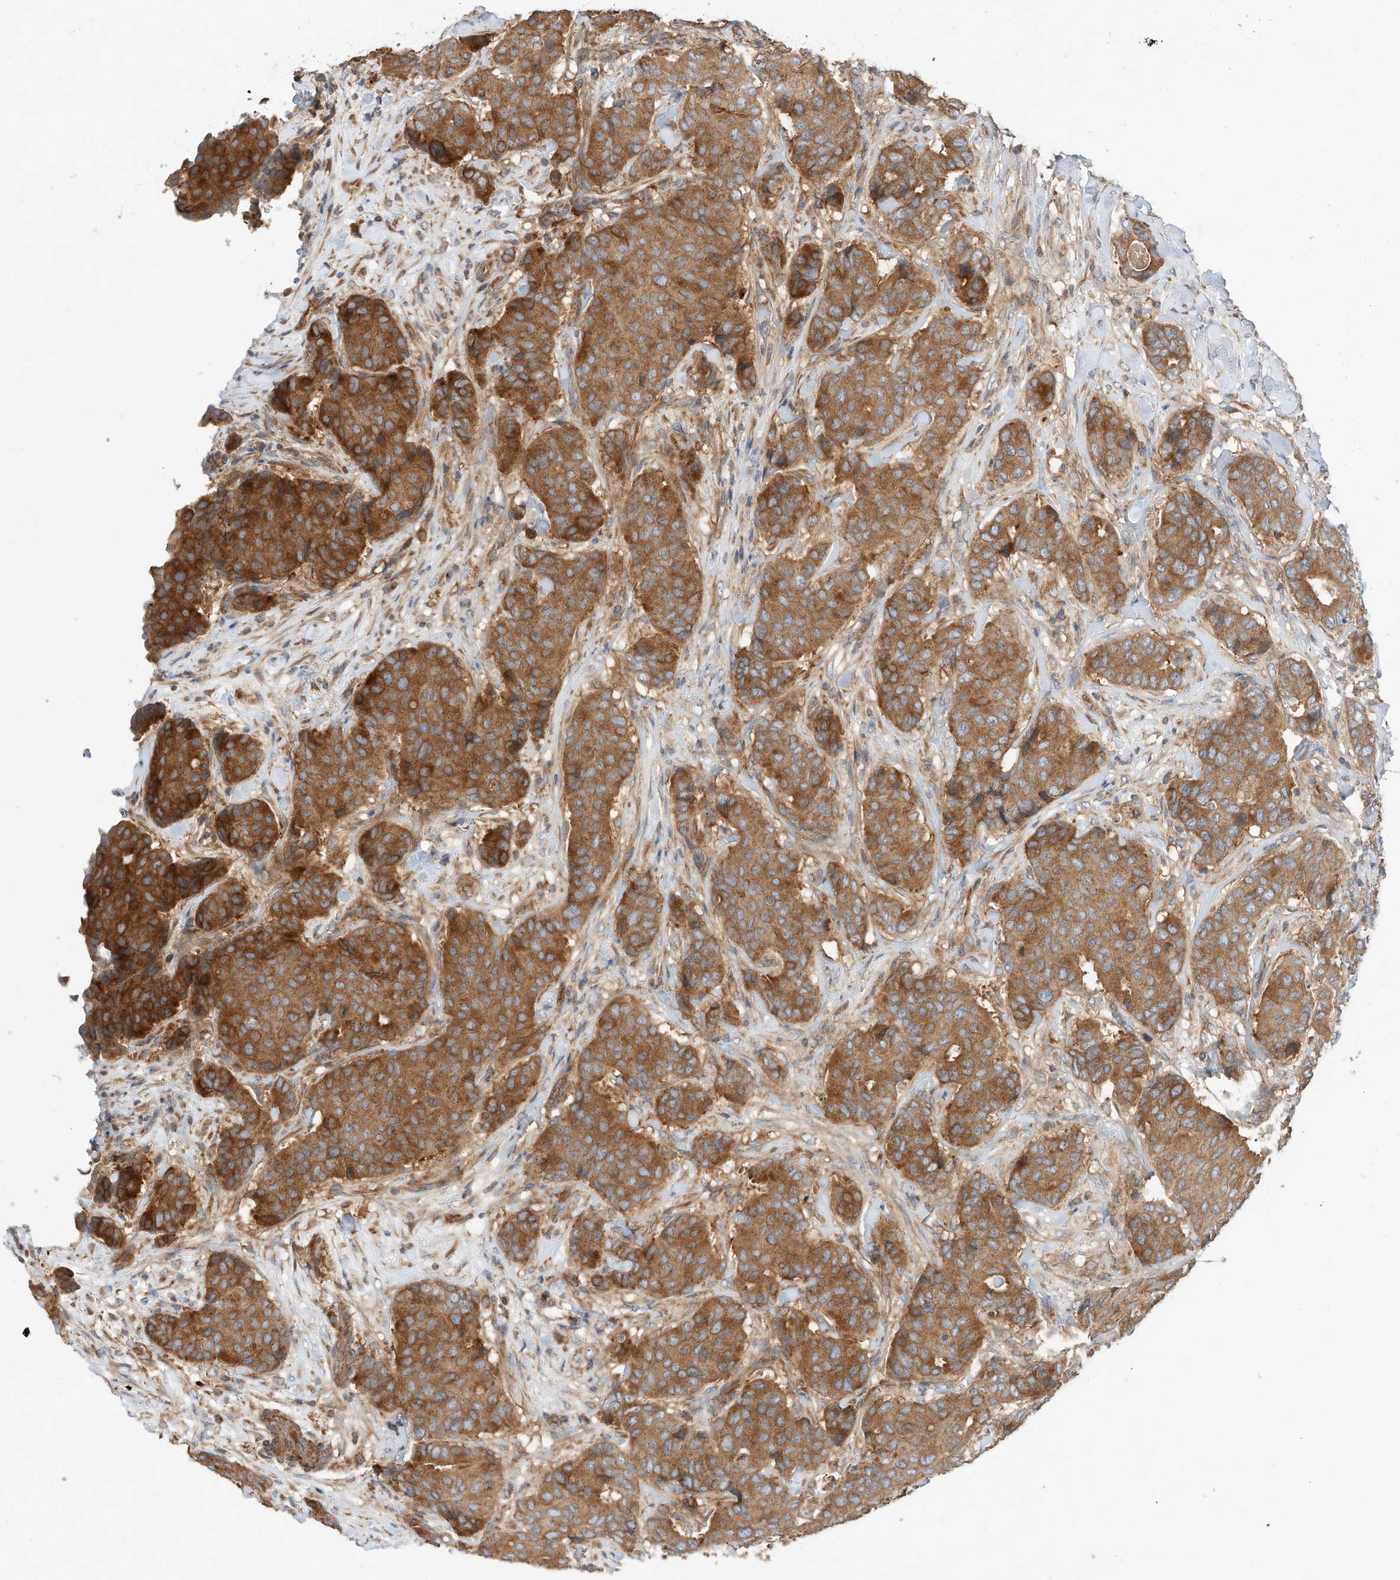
{"staining": {"intensity": "strong", "quantity": ">75%", "location": "cytoplasmic/membranous"}, "tissue": "breast cancer", "cell_type": "Tumor cells", "image_type": "cancer", "snomed": [{"axis": "morphology", "description": "Duct carcinoma"}, {"axis": "topography", "description": "Breast"}], "caption": "Immunohistochemistry (IHC) histopathology image of neoplastic tissue: human breast cancer stained using immunohistochemistry exhibits high levels of strong protein expression localized specifically in the cytoplasmic/membranous of tumor cells, appearing as a cytoplasmic/membranous brown color.", "gene": "CPAMD8", "patient": {"sex": "female", "age": 75}}